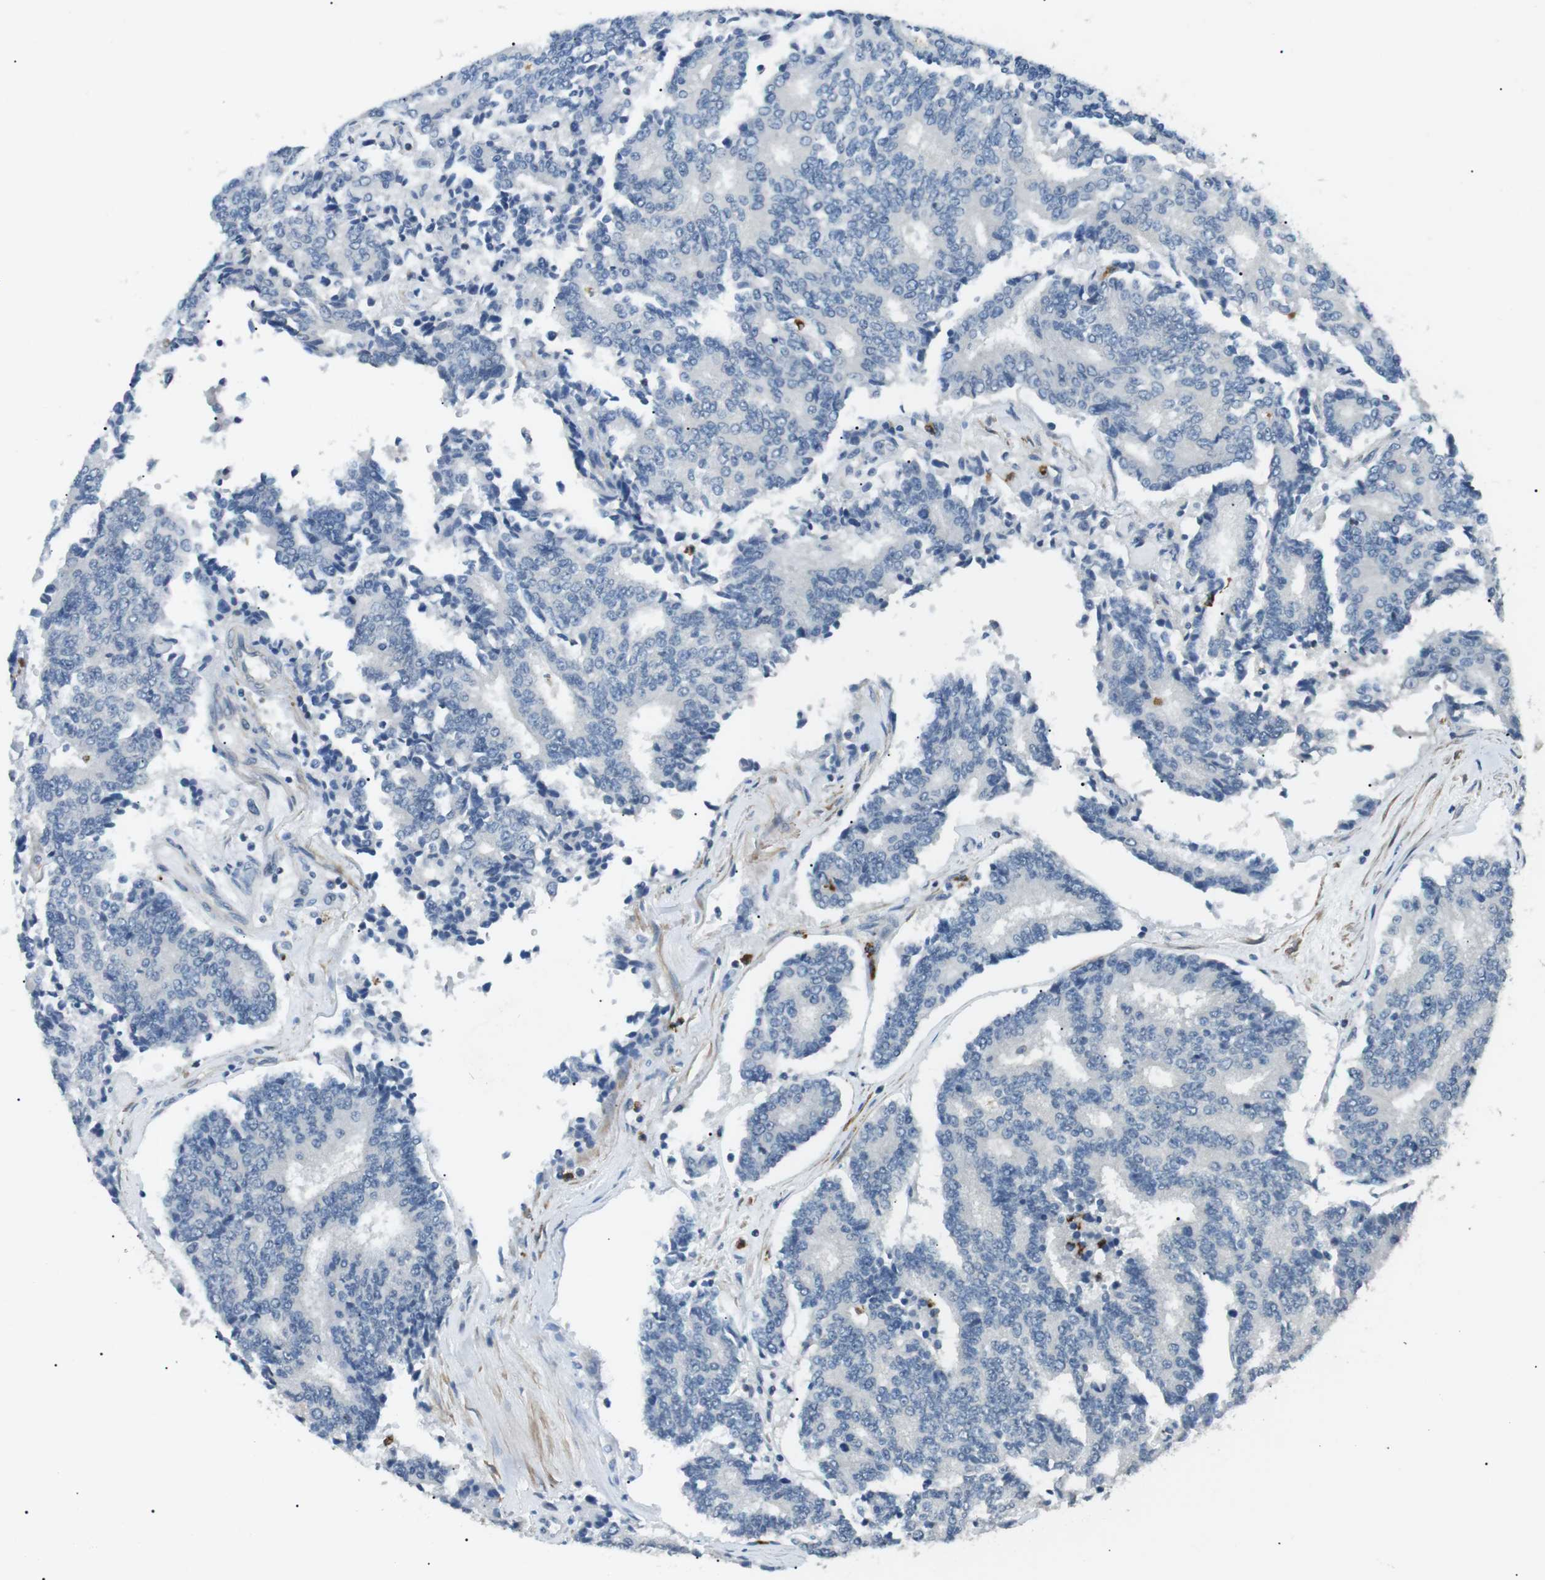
{"staining": {"intensity": "negative", "quantity": "none", "location": "none"}, "tissue": "prostate cancer", "cell_type": "Tumor cells", "image_type": "cancer", "snomed": [{"axis": "morphology", "description": "Normal tissue, NOS"}, {"axis": "morphology", "description": "Adenocarcinoma, High grade"}, {"axis": "topography", "description": "Prostate"}, {"axis": "topography", "description": "Seminal veicle"}], "caption": "Immunohistochemistry (IHC) image of neoplastic tissue: human prostate adenocarcinoma (high-grade) stained with DAB (3,3'-diaminobenzidine) demonstrates no significant protein expression in tumor cells.", "gene": "GZMM", "patient": {"sex": "male", "age": 55}}